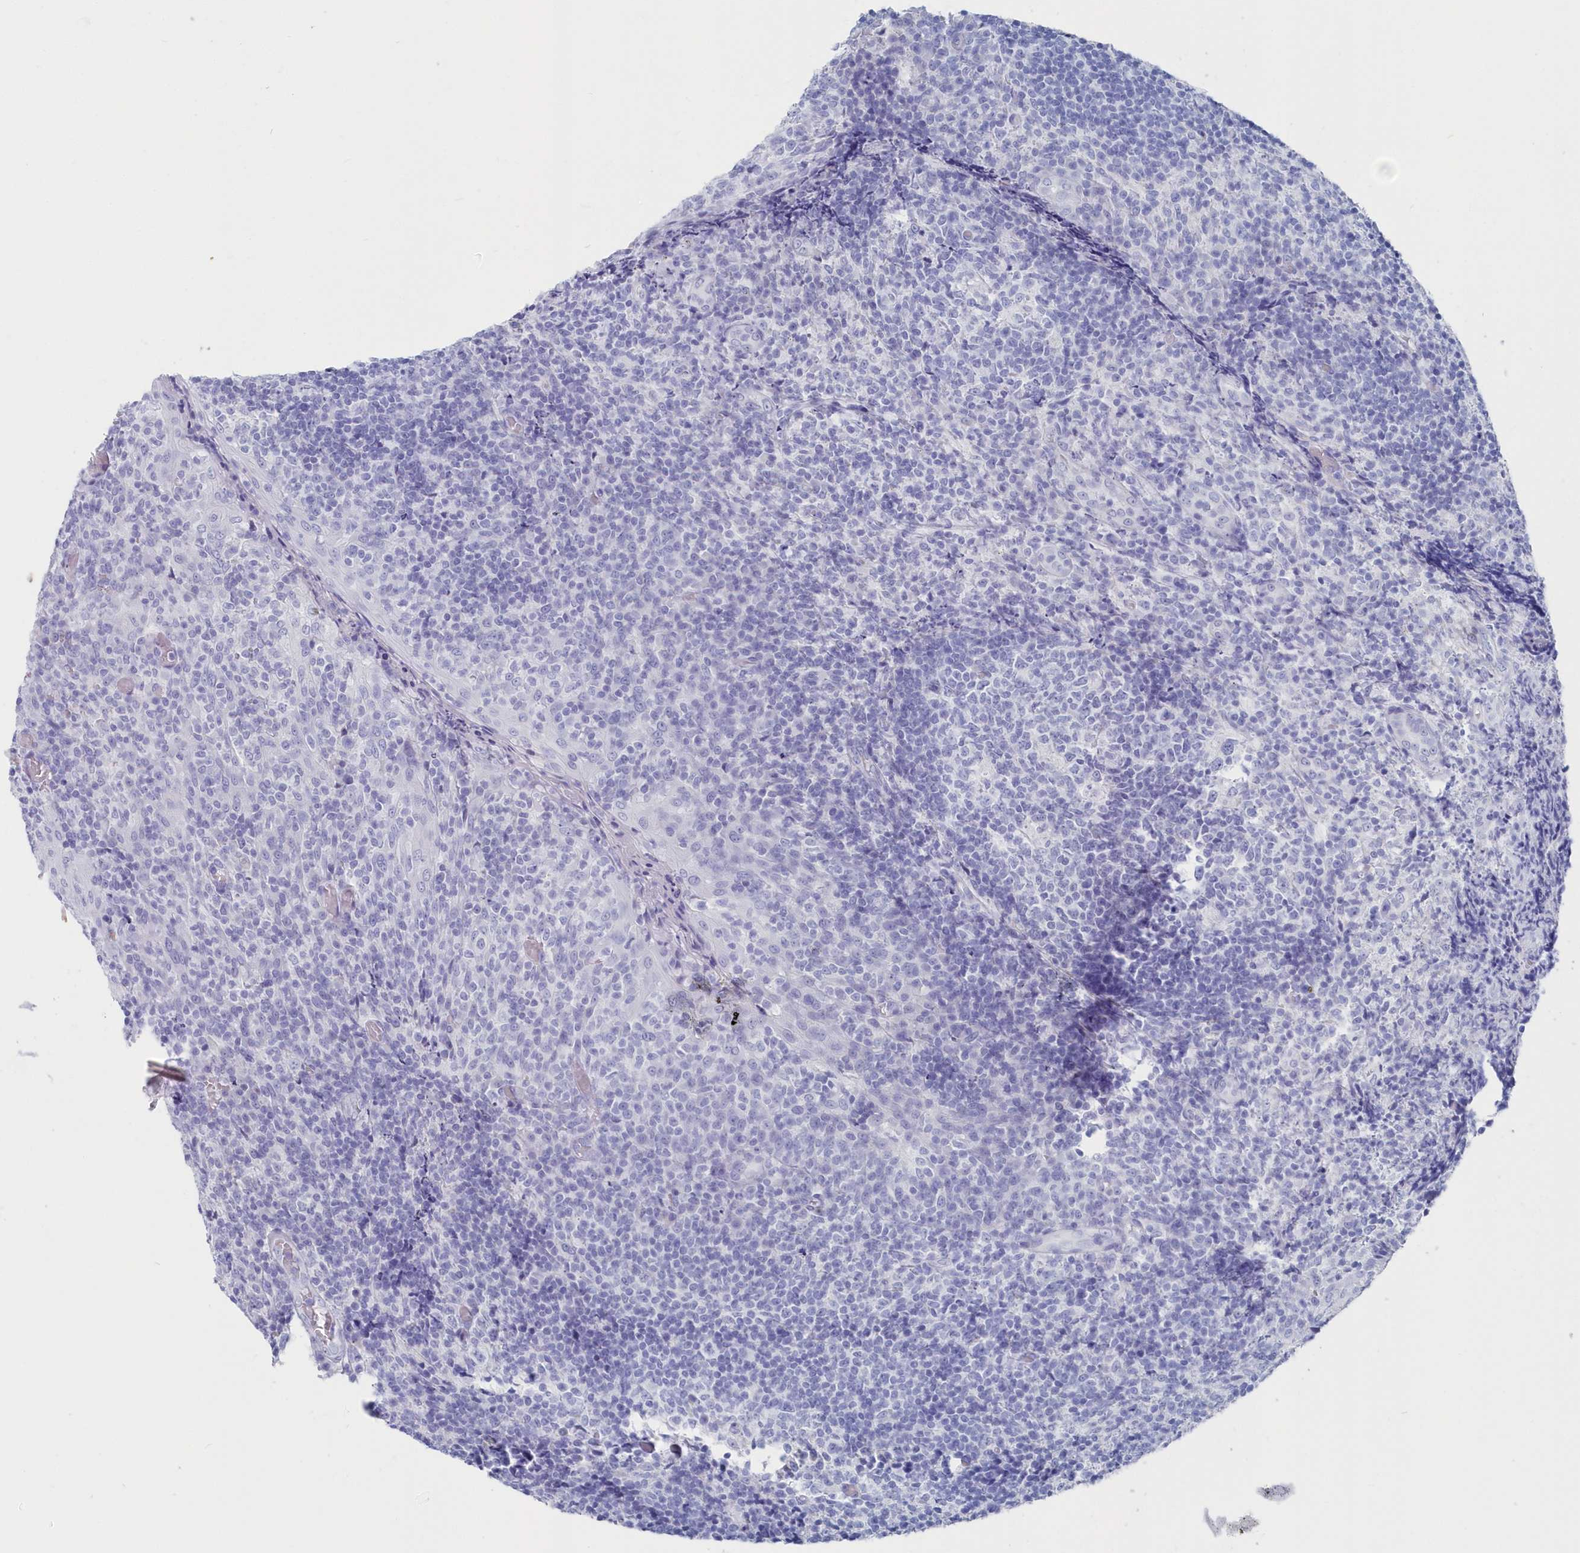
{"staining": {"intensity": "negative", "quantity": "none", "location": "none"}, "tissue": "tonsil", "cell_type": "Germinal center cells", "image_type": "normal", "snomed": [{"axis": "morphology", "description": "Normal tissue, NOS"}, {"axis": "topography", "description": "Tonsil"}], "caption": "Immunohistochemistry (IHC) photomicrograph of benign tonsil: tonsil stained with DAB reveals no significant protein expression in germinal center cells. Brightfield microscopy of immunohistochemistry stained with DAB (3,3'-diaminobenzidine) (brown) and hematoxylin (blue), captured at high magnification.", "gene": "CSNK1G2", "patient": {"sex": "female", "age": 19}}